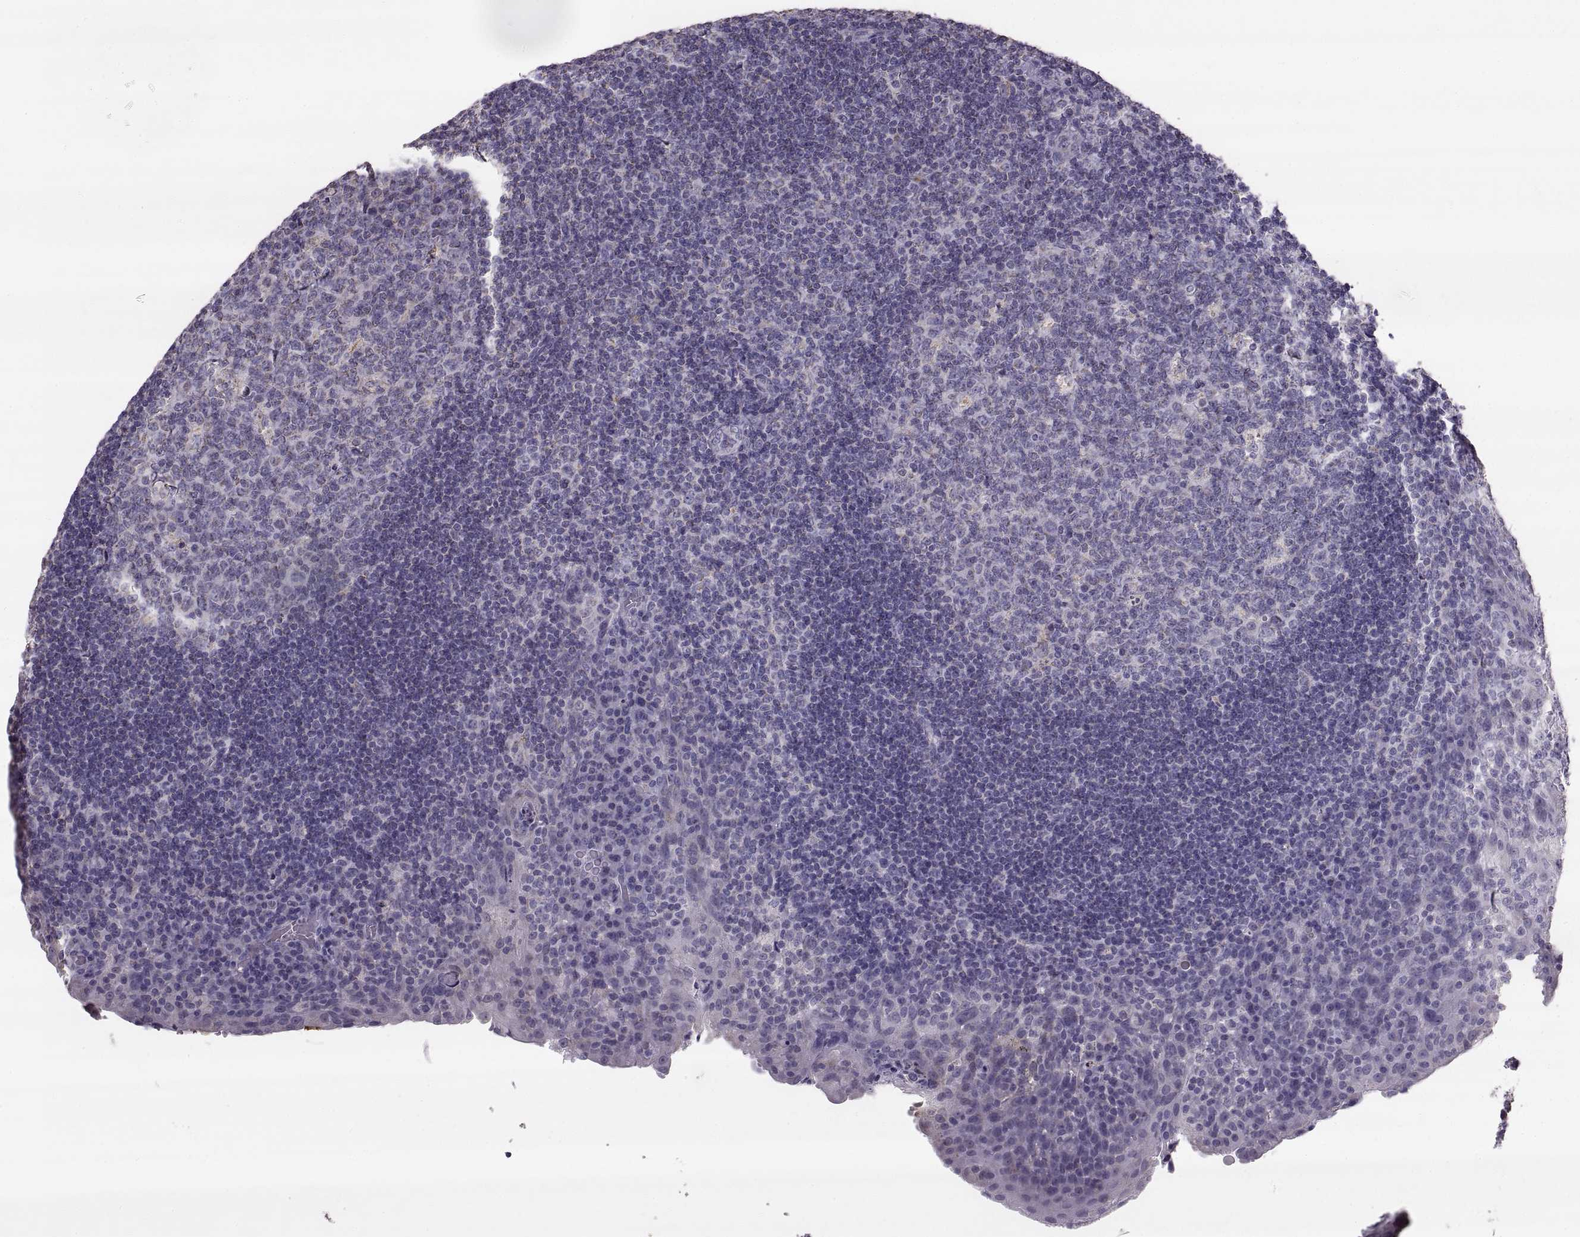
{"staining": {"intensity": "weak", "quantity": "<25%", "location": "cytoplasmic/membranous"}, "tissue": "tonsil", "cell_type": "Germinal center cells", "image_type": "normal", "snomed": [{"axis": "morphology", "description": "Normal tissue, NOS"}, {"axis": "topography", "description": "Tonsil"}], "caption": "Immunohistochemistry (IHC) histopathology image of benign human tonsil stained for a protein (brown), which shows no positivity in germinal center cells. (DAB IHC visualized using brightfield microscopy, high magnification).", "gene": "STMND1", "patient": {"sex": "male", "age": 17}}